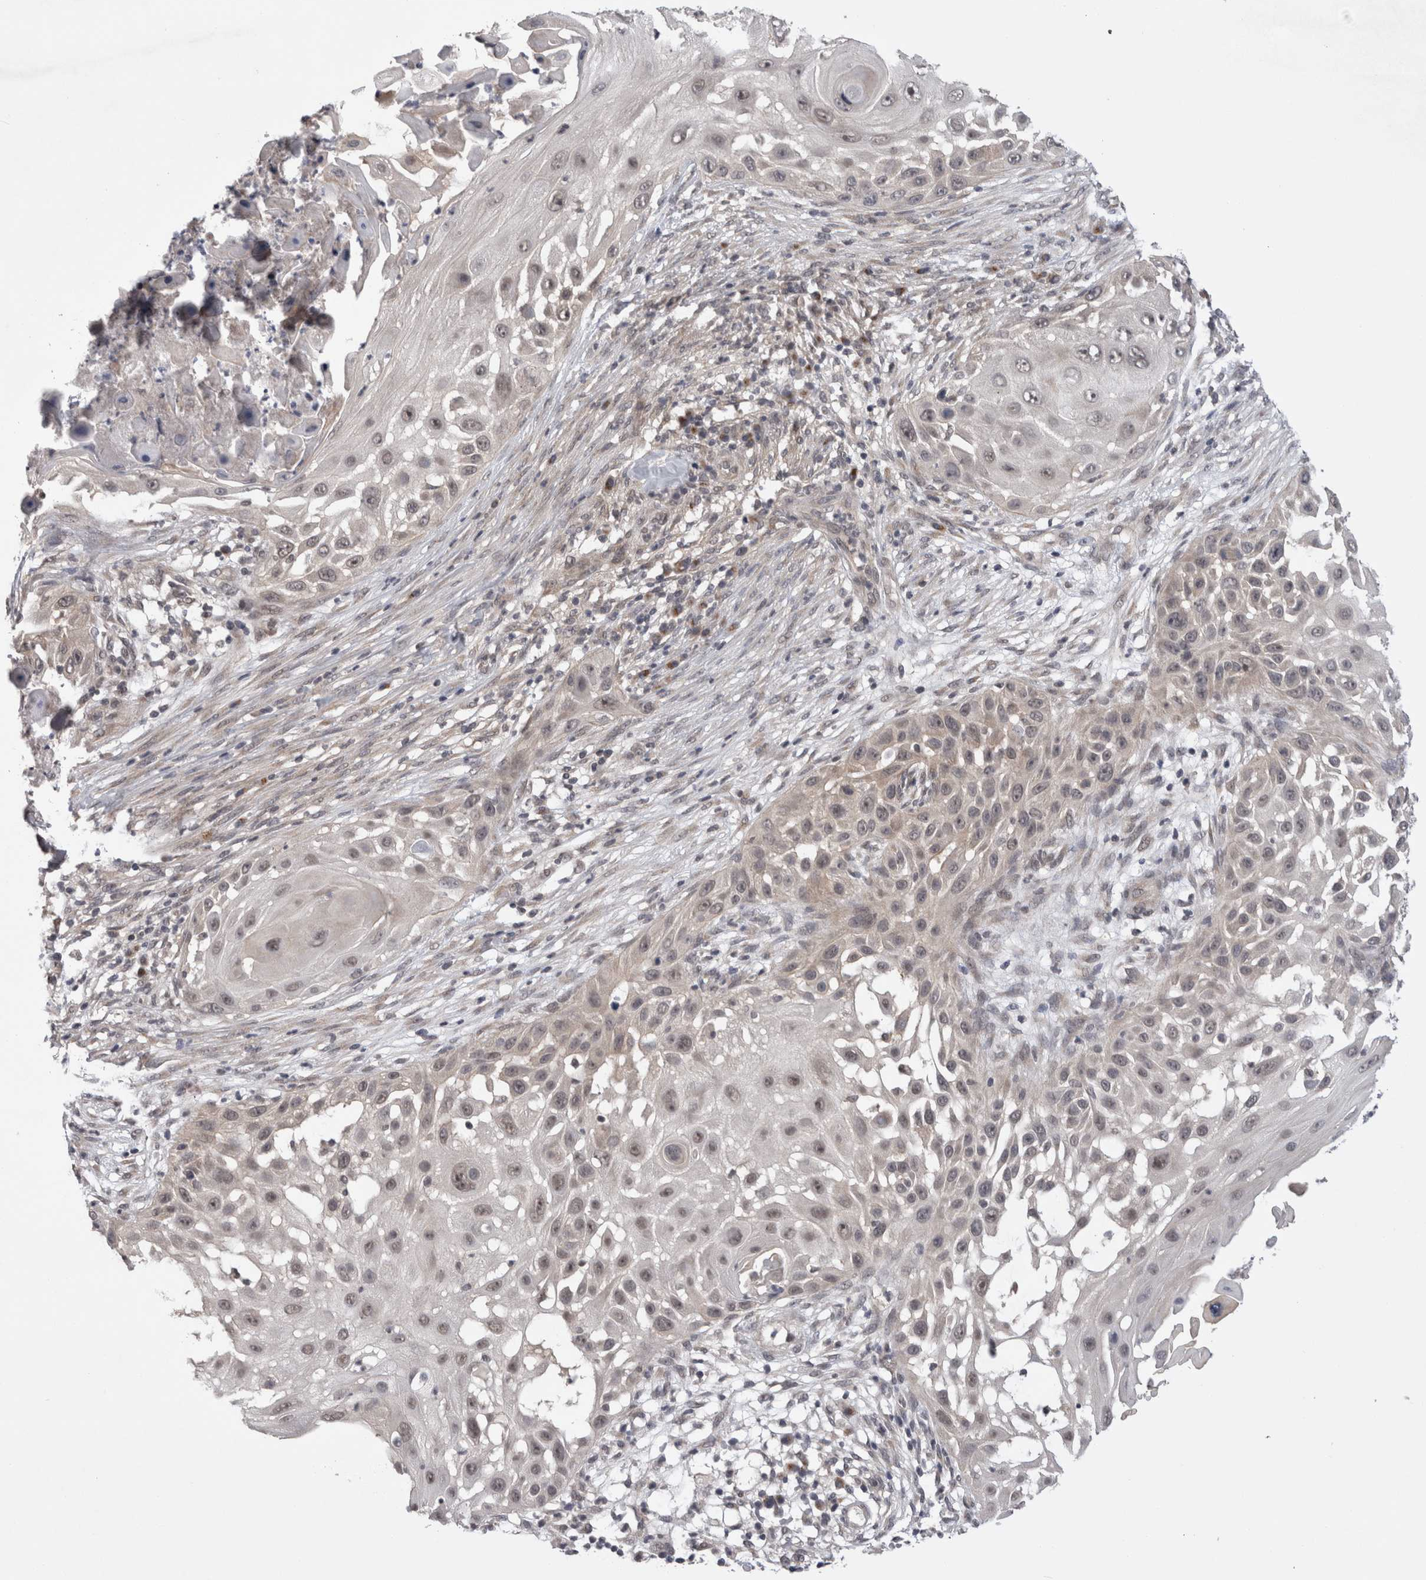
{"staining": {"intensity": "weak", "quantity": "<25%", "location": "nuclear"}, "tissue": "skin cancer", "cell_type": "Tumor cells", "image_type": "cancer", "snomed": [{"axis": "morphology", "description": "Squamous cell carcinoma, NOS"}, {"axis": "topography", "description": "Skin"}], "caption": "The IHC histopathology image has no significant staining in tumor cells of skin squamous cell carcinoma tissue.", "gene": "ZNF341", "patient": {"sex": "female", "age": 44}}